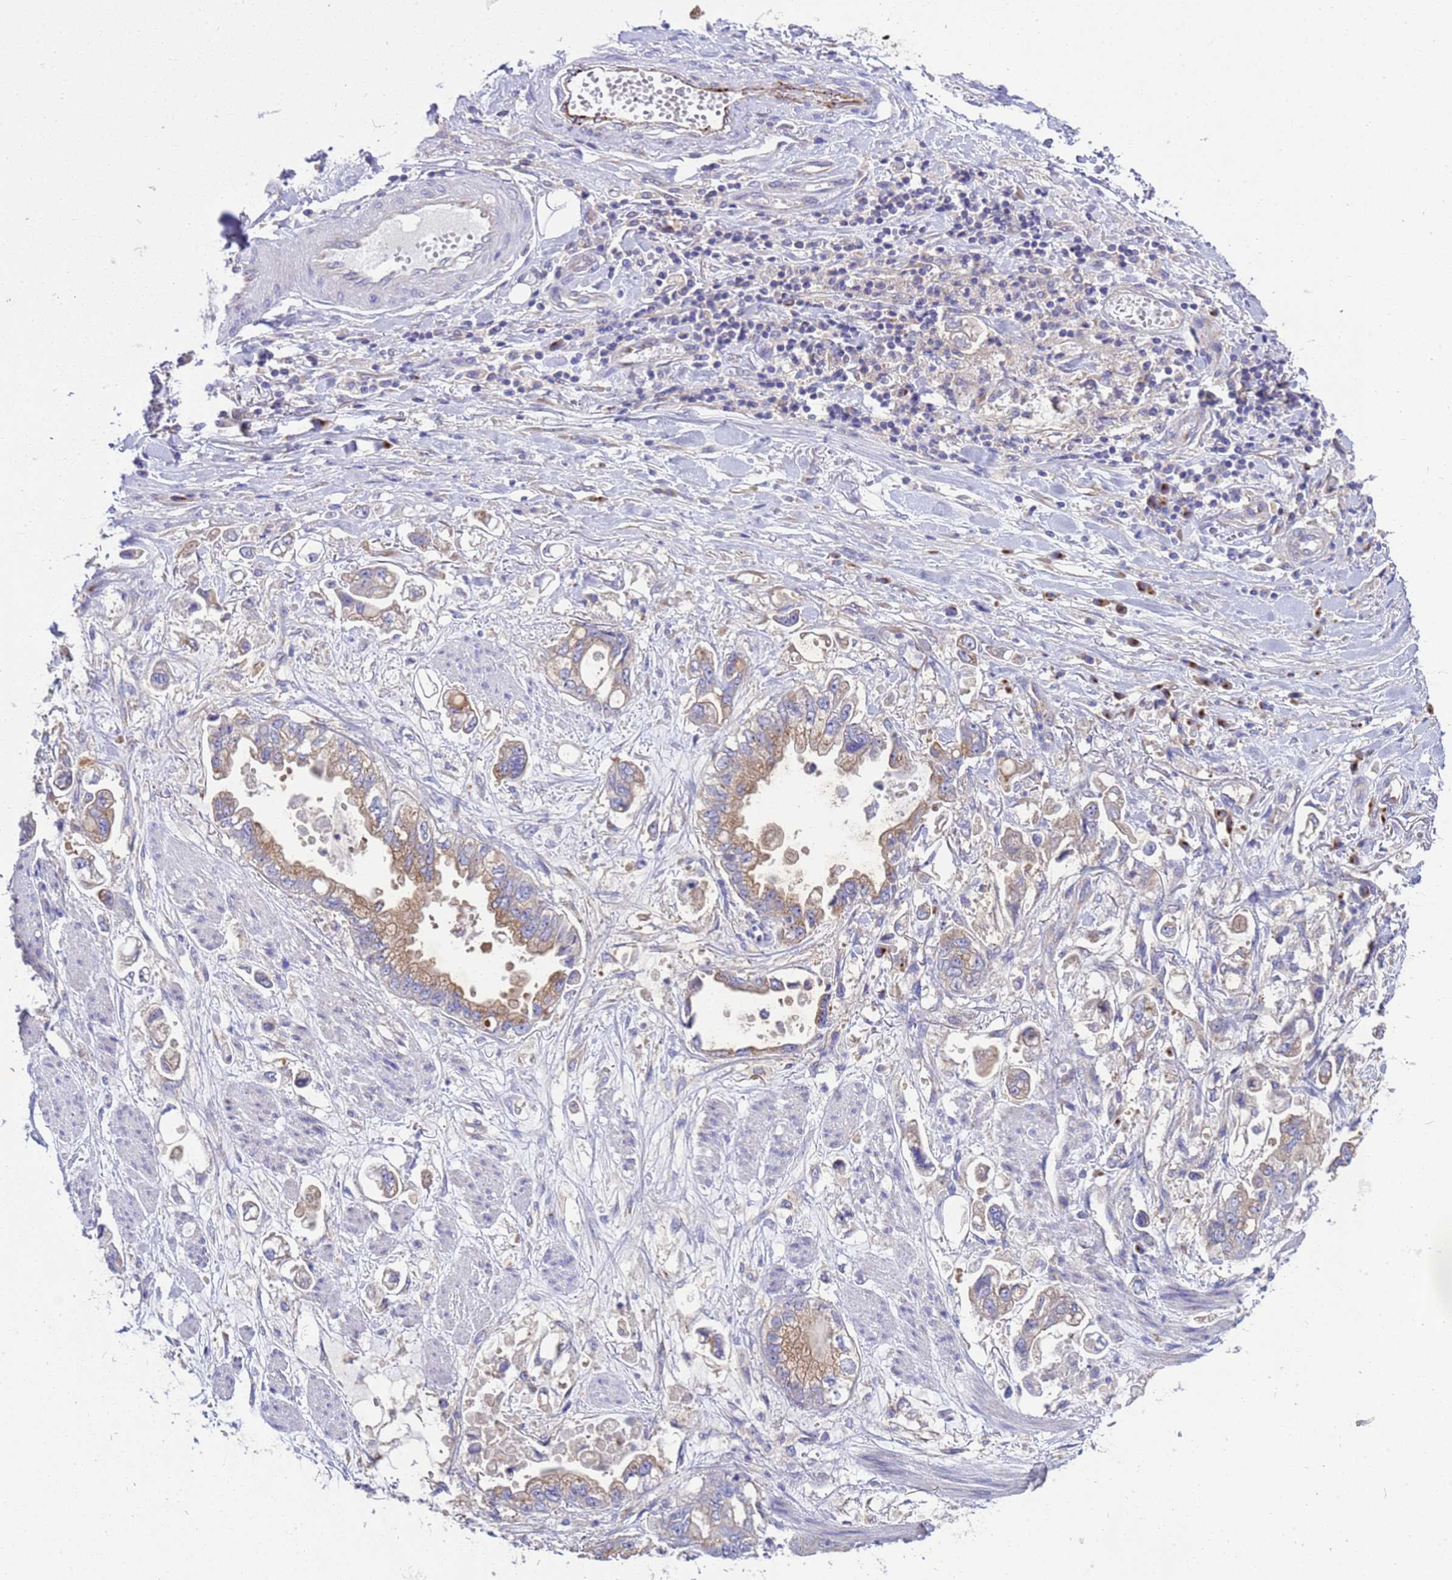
{"staining": {"intensity": "moderate", "quantity": ">75%", "location": "cytoplasmic/membranous"}, "tissue": "stomach cancer", "cell_type": "Tumor cells", "image_type": "cancer", "snomed": [{"axis": "morphology", "description": "Adenocarcinoma, NOS"}, {"axis": "topography", "description": "Stomach"}], "caption": "Stomach cancer (adenocarcinoma) stained with a brown dye displays moderate cytoplasmic/membranous positive positivity in about >75% of tumor cells.", "gene": "ANAPC1", "patient": {"sex": "male", "age": 62}}